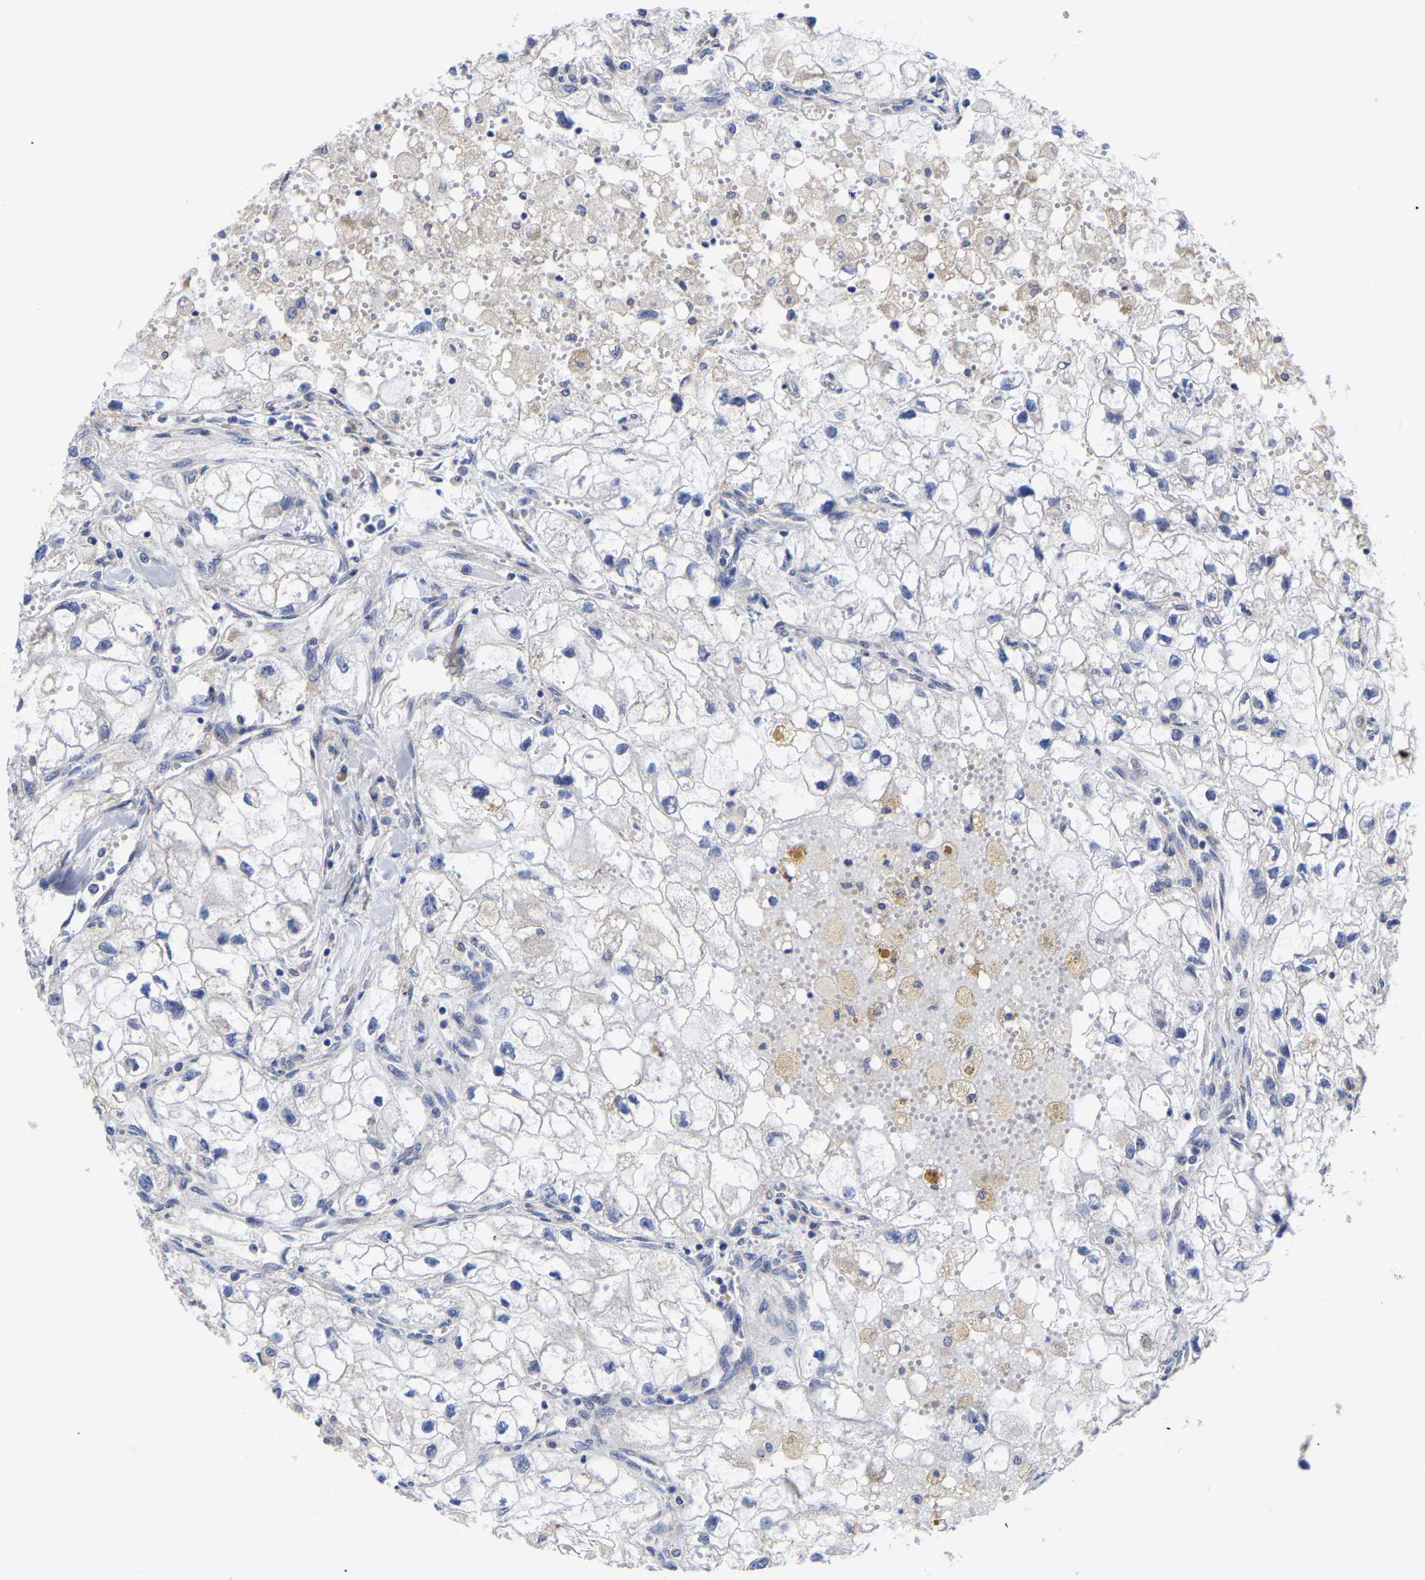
{"staining": {"intensity": "negative", "quantity": "none", "location": "none"}, "tissue": "renal cancer", "cell_type": "Tumor cells", "image_type": "cancer", "snomed": [{"axis": "morphology", "description": "Adenocarcinoma, NOS"}, {"axis": "topography", "description": "Kidney"}], "caption": "This is a image of IHC staining of renal cancer, which shows no expression in tumor cells.", "gene": "CFAP298", "patient": {"sex": "female", "age": 70}}